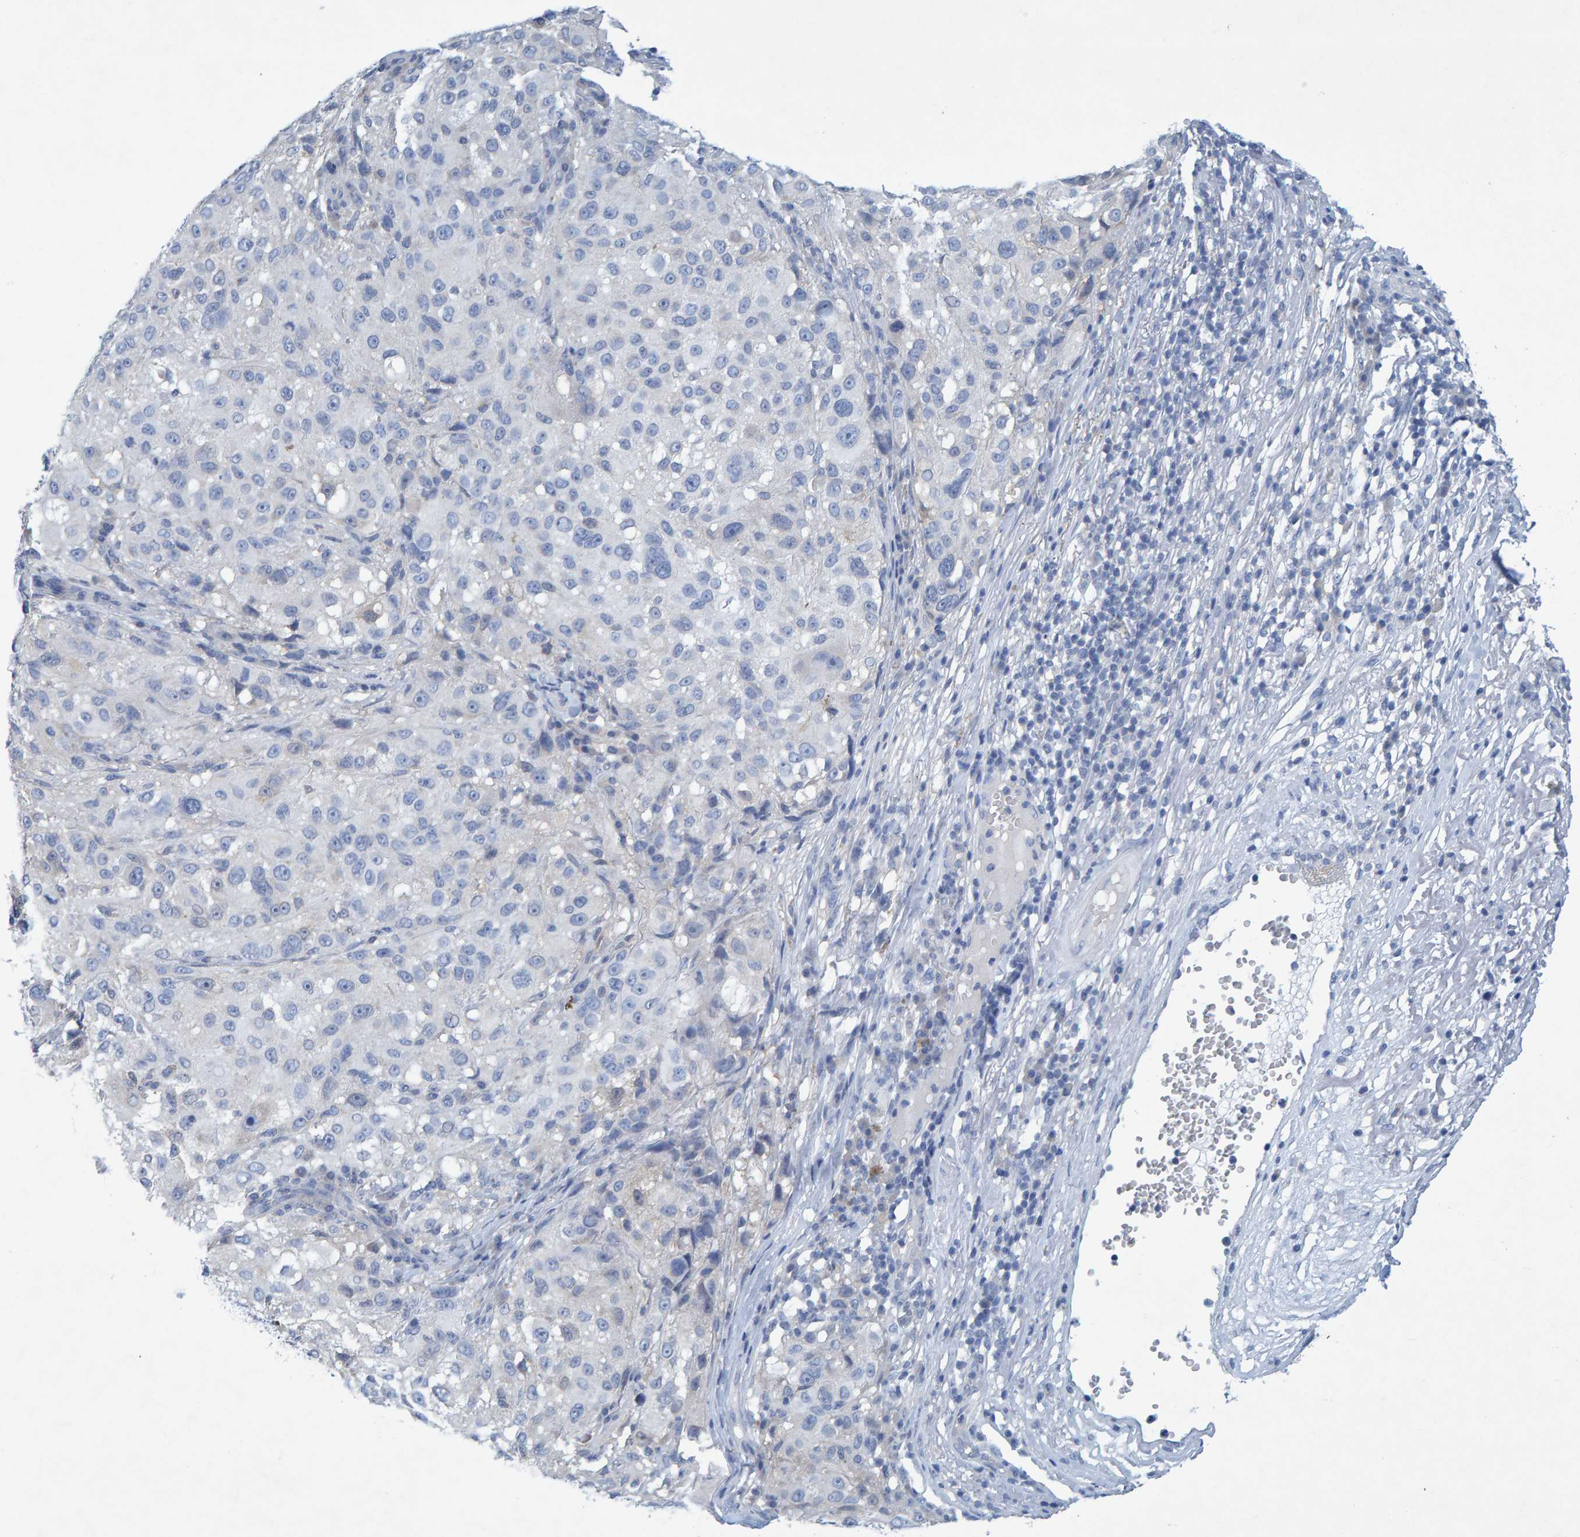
{"staining": {"intensity": "negative", "quantity": "none", "location": "none"}, "tissue": "melanoma", "cell_type": "Tumor cells", "image_type": "cancer", "snomed": [{"axis": "morphology", "description": "Necrosis, NOS"}, {"axis": "morphology", "description": "Malignant melanoma, NOS"}, {"axis": "topography", "description": "Skin"}], "caption": "IHC histopathology image of neoplastic tissue: human melanoma stained with DAB (3,3'-diaminobenzidine) displays no significant protein staining in tumor cells.", "gene": "ALAD", "patient": {"sex": "female", "age": 87}}